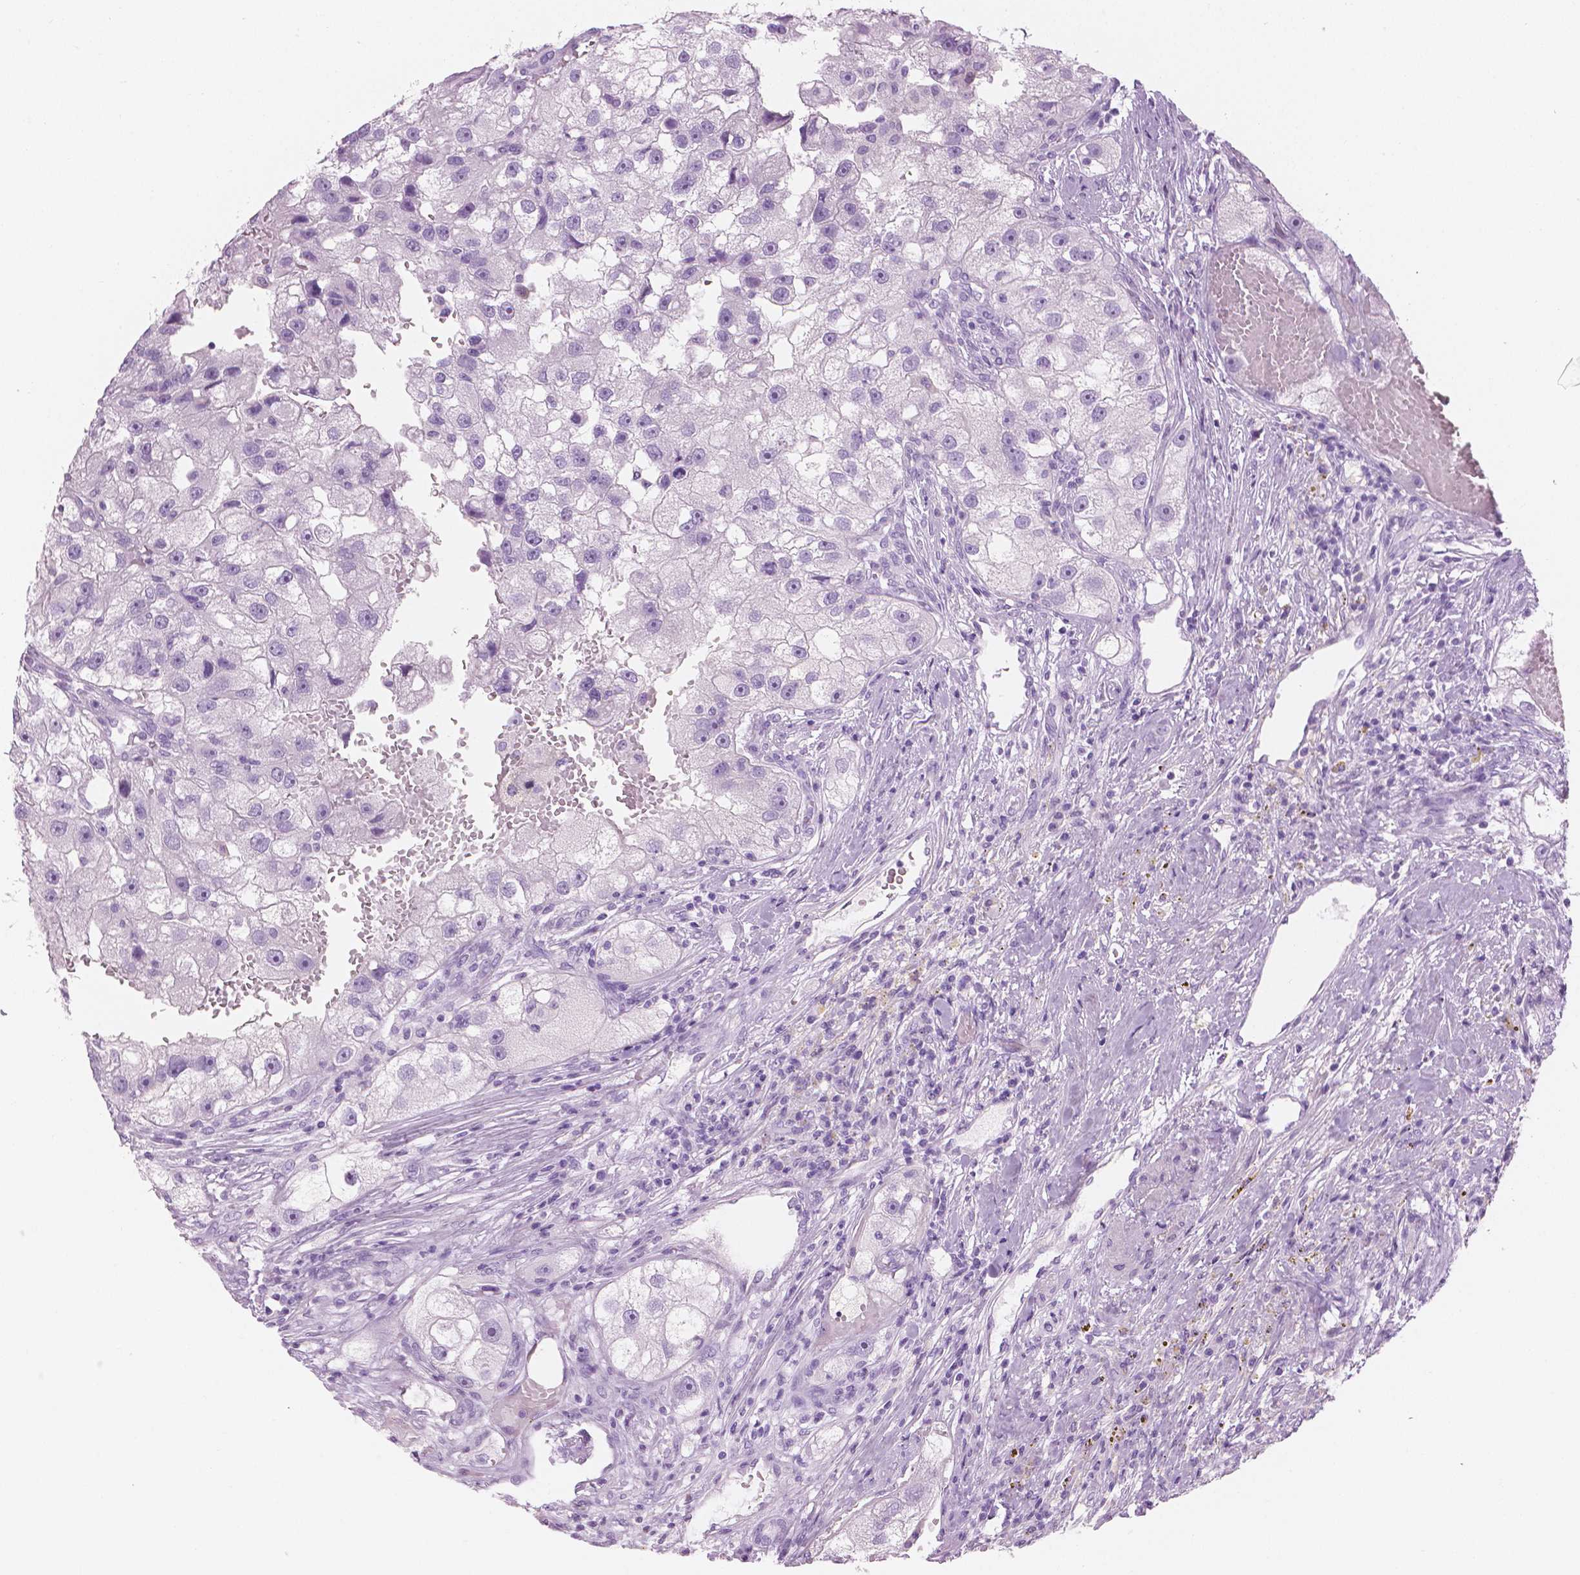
{"staining": {"intensity": "negative", "quantity": "none", "location": "none"}, "tissue": "renal cancer", "cell_type": "Tumor cells", "image_type": "cancer", "snomed": [{"axis": "morphology", "description": "Adenocarcinoma, NOS"}, {"axis": "topography", "description": "Kidney"}], "caption": "This is a histopathology image of IHC staining of renal cancer (adenocarcinoma), which shows no expression in tumor cells.", "gene": "PLIN4", "patient": {"sex": "male", "age": 63}}